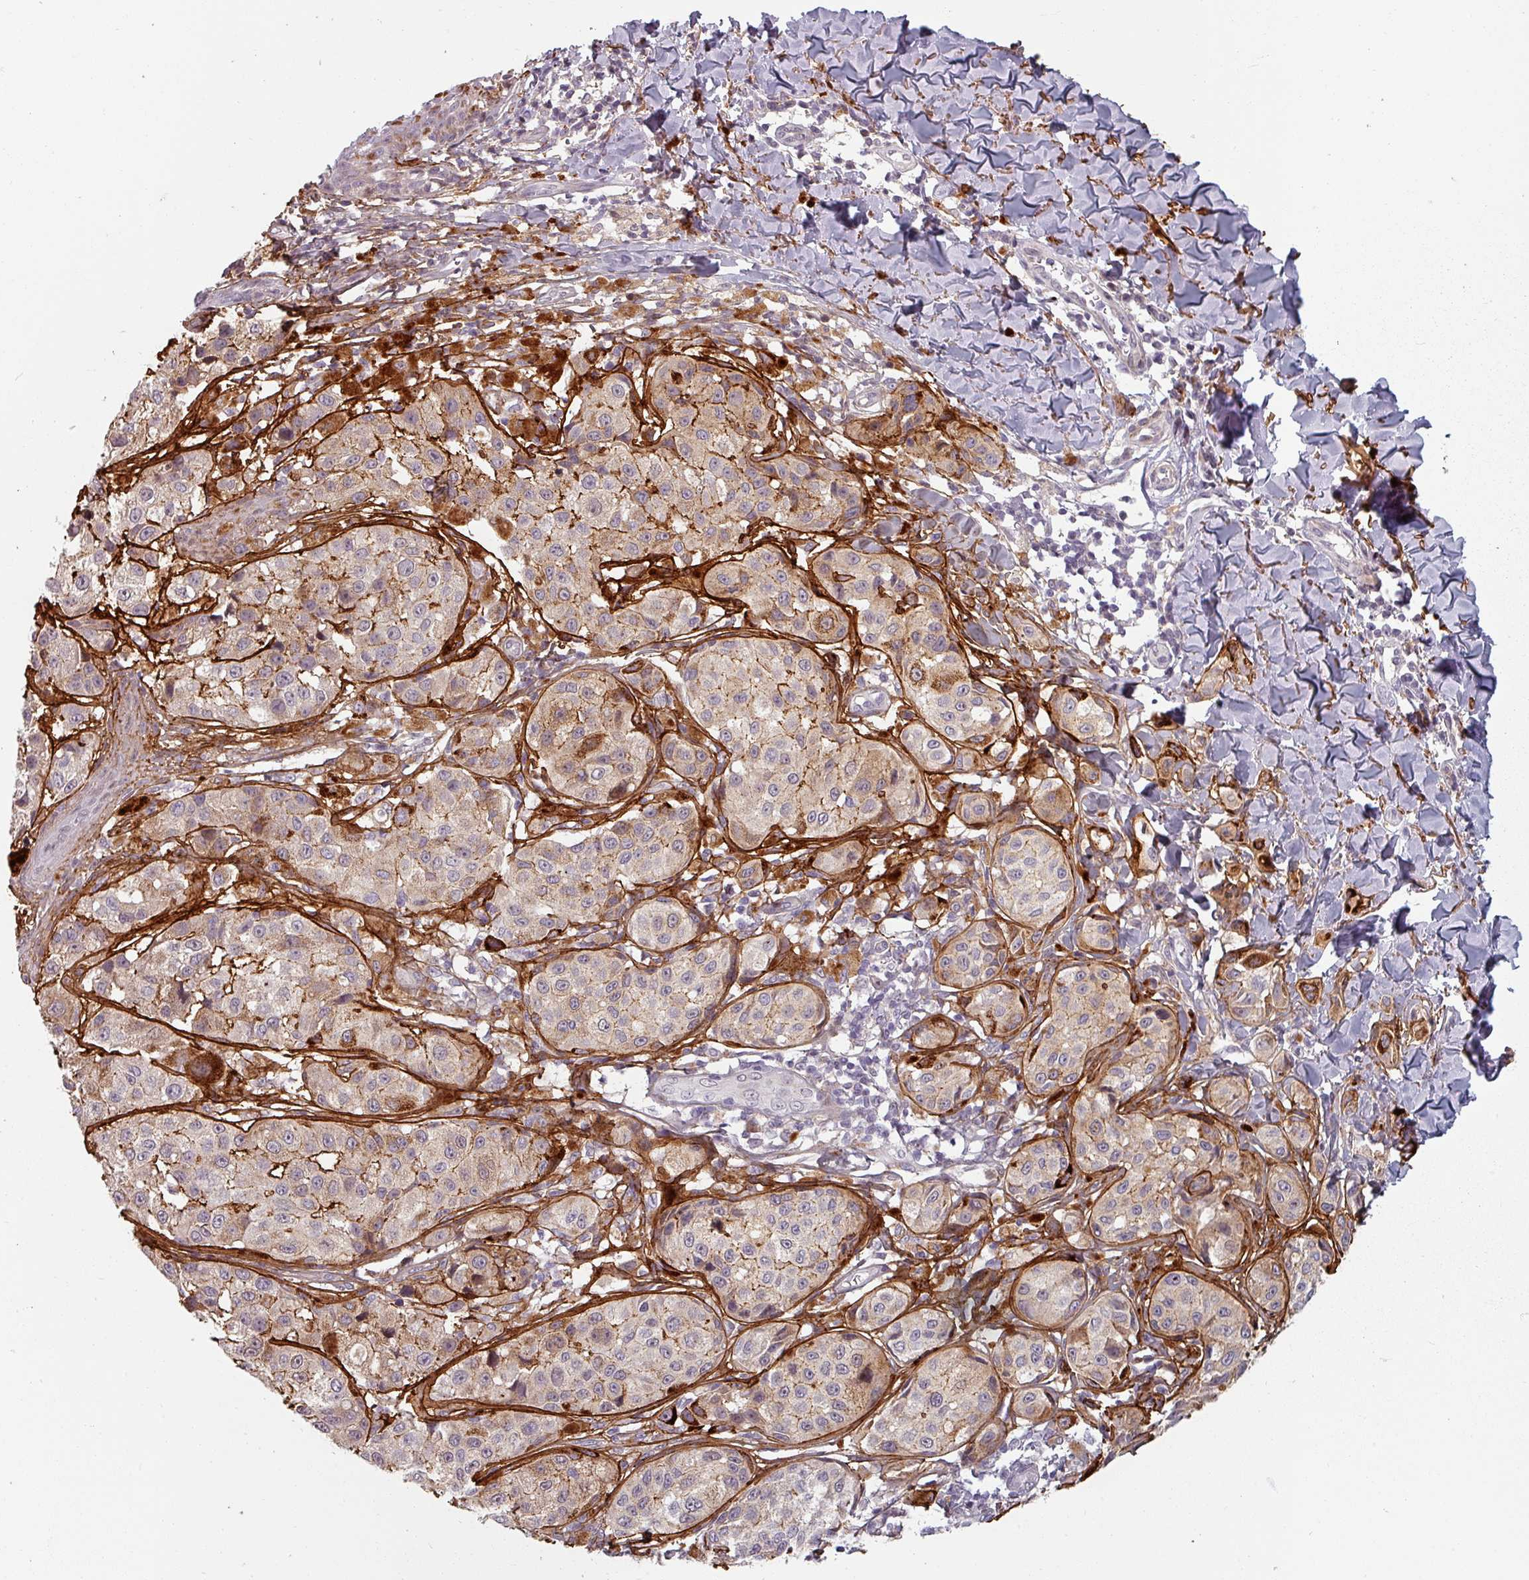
{"staining": {"intensity": "weak", "quantity": "25%-75%", "location": "cytoplasmic/membranous"}, "tissue": "melanoma", "cell_type": "Tumor cells", "image_type": "cancer", "snomed": [{"axis": "morphology", "description": "Malignant melanoma, NOS"}, {"axis": "topography", "description": "Skin"}], "caption": "Human melanoma stained with a protein marker exhibits weak staining in tumor cells.", "gene": "CYB5RL", "patient": {"sex": "male", "age": 39}}